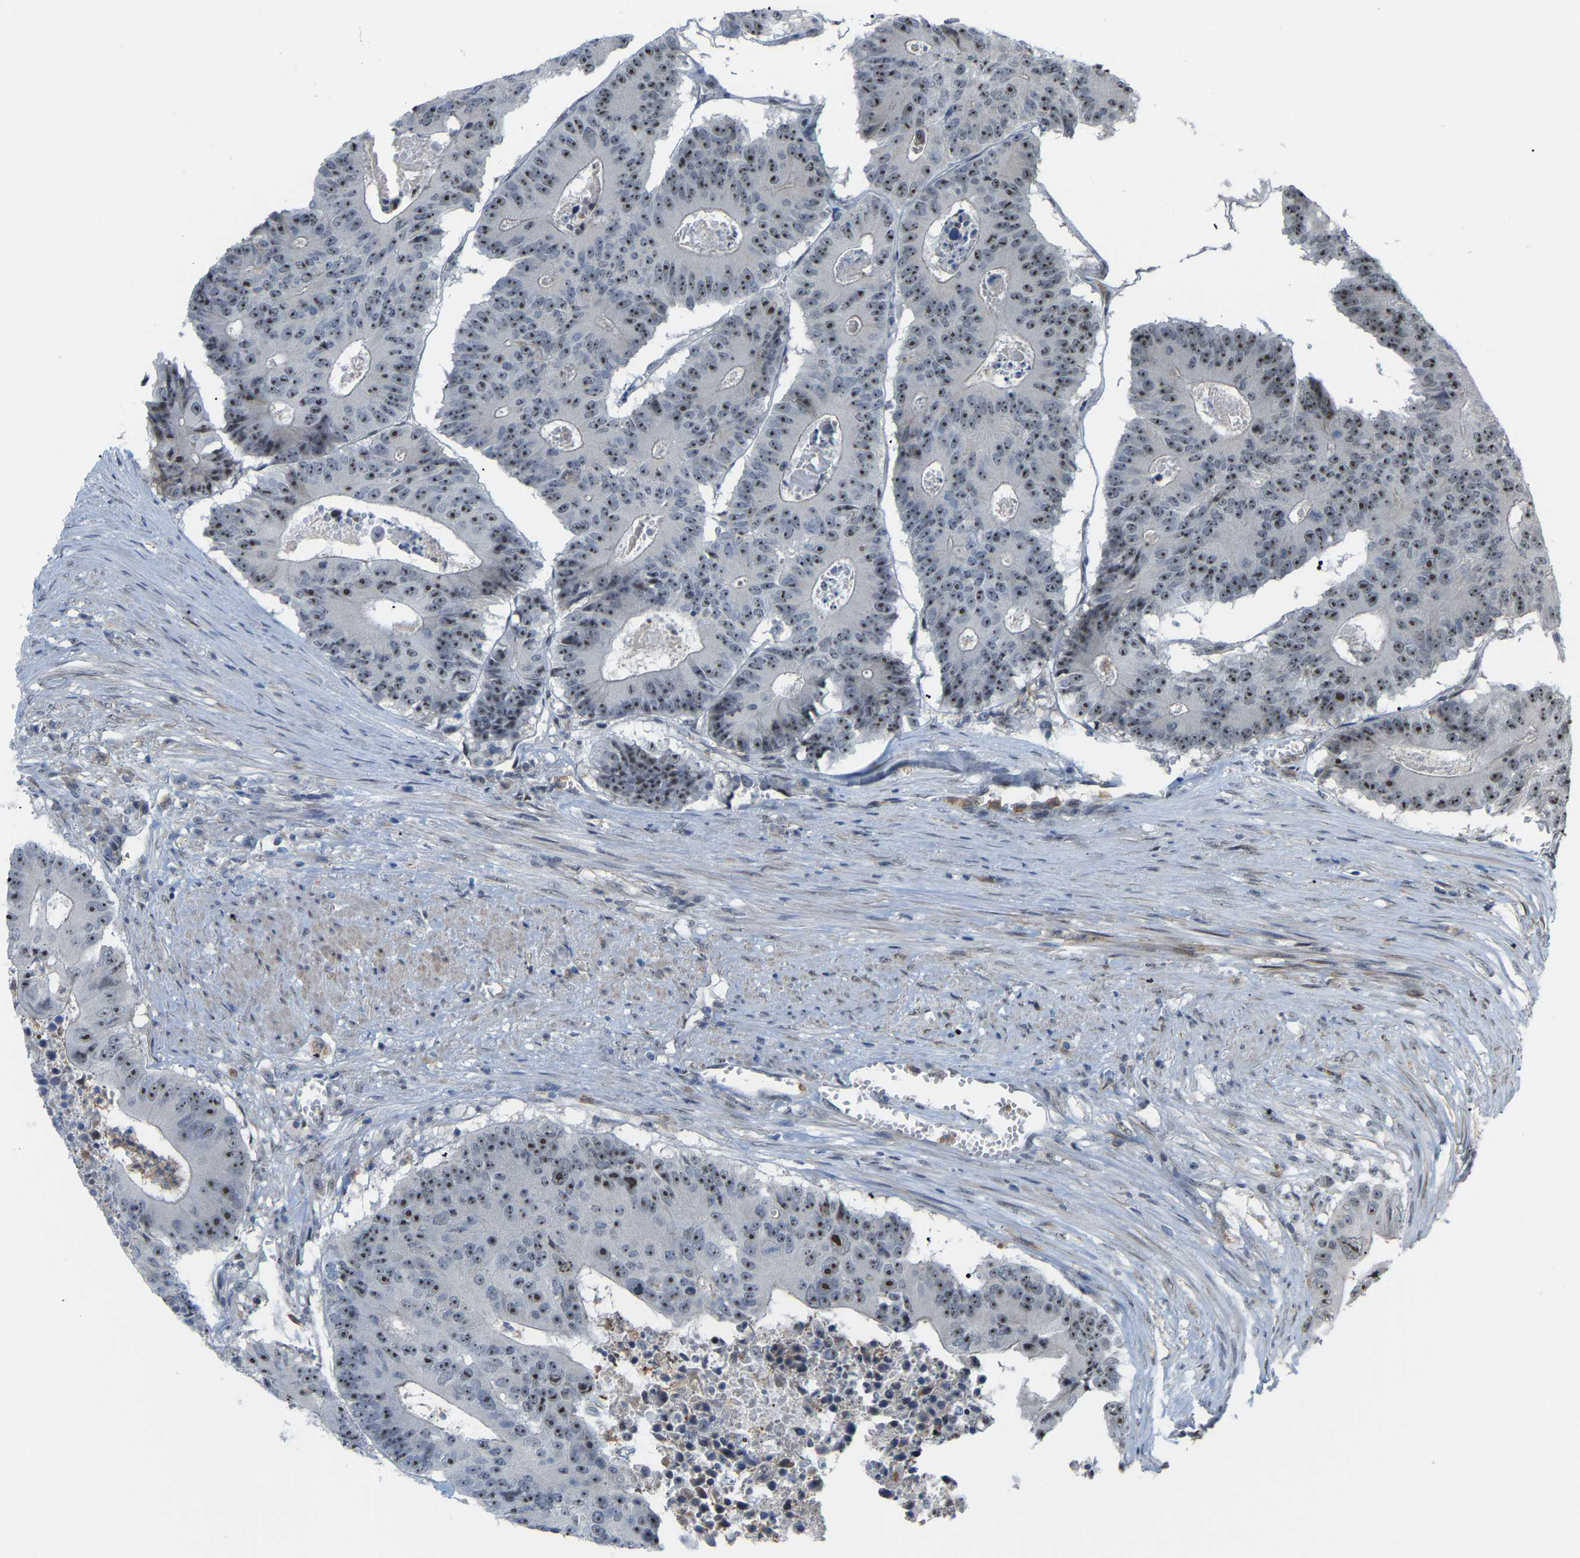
{"staining": {"intensity": "moderate", "quantity": ">75%", "location": "nuclear"}, "tissue": "colorectal cancer", "cell_type": "Tumor cells", "image_type": "cancer", "snomed": [{"axis": "morphology", "description": "Adenocarcinoma, NOS"}, {"axis": "topography", "description": "Colon"}], "caption": "Brown immunohistochemical staining in human colorectal cancer (adenocarcinoma) displays moderate nuclear expression in approximately >75% of tumor cells.", "gene": "CROT", "patient": {"sex": "male", "age": 87}}